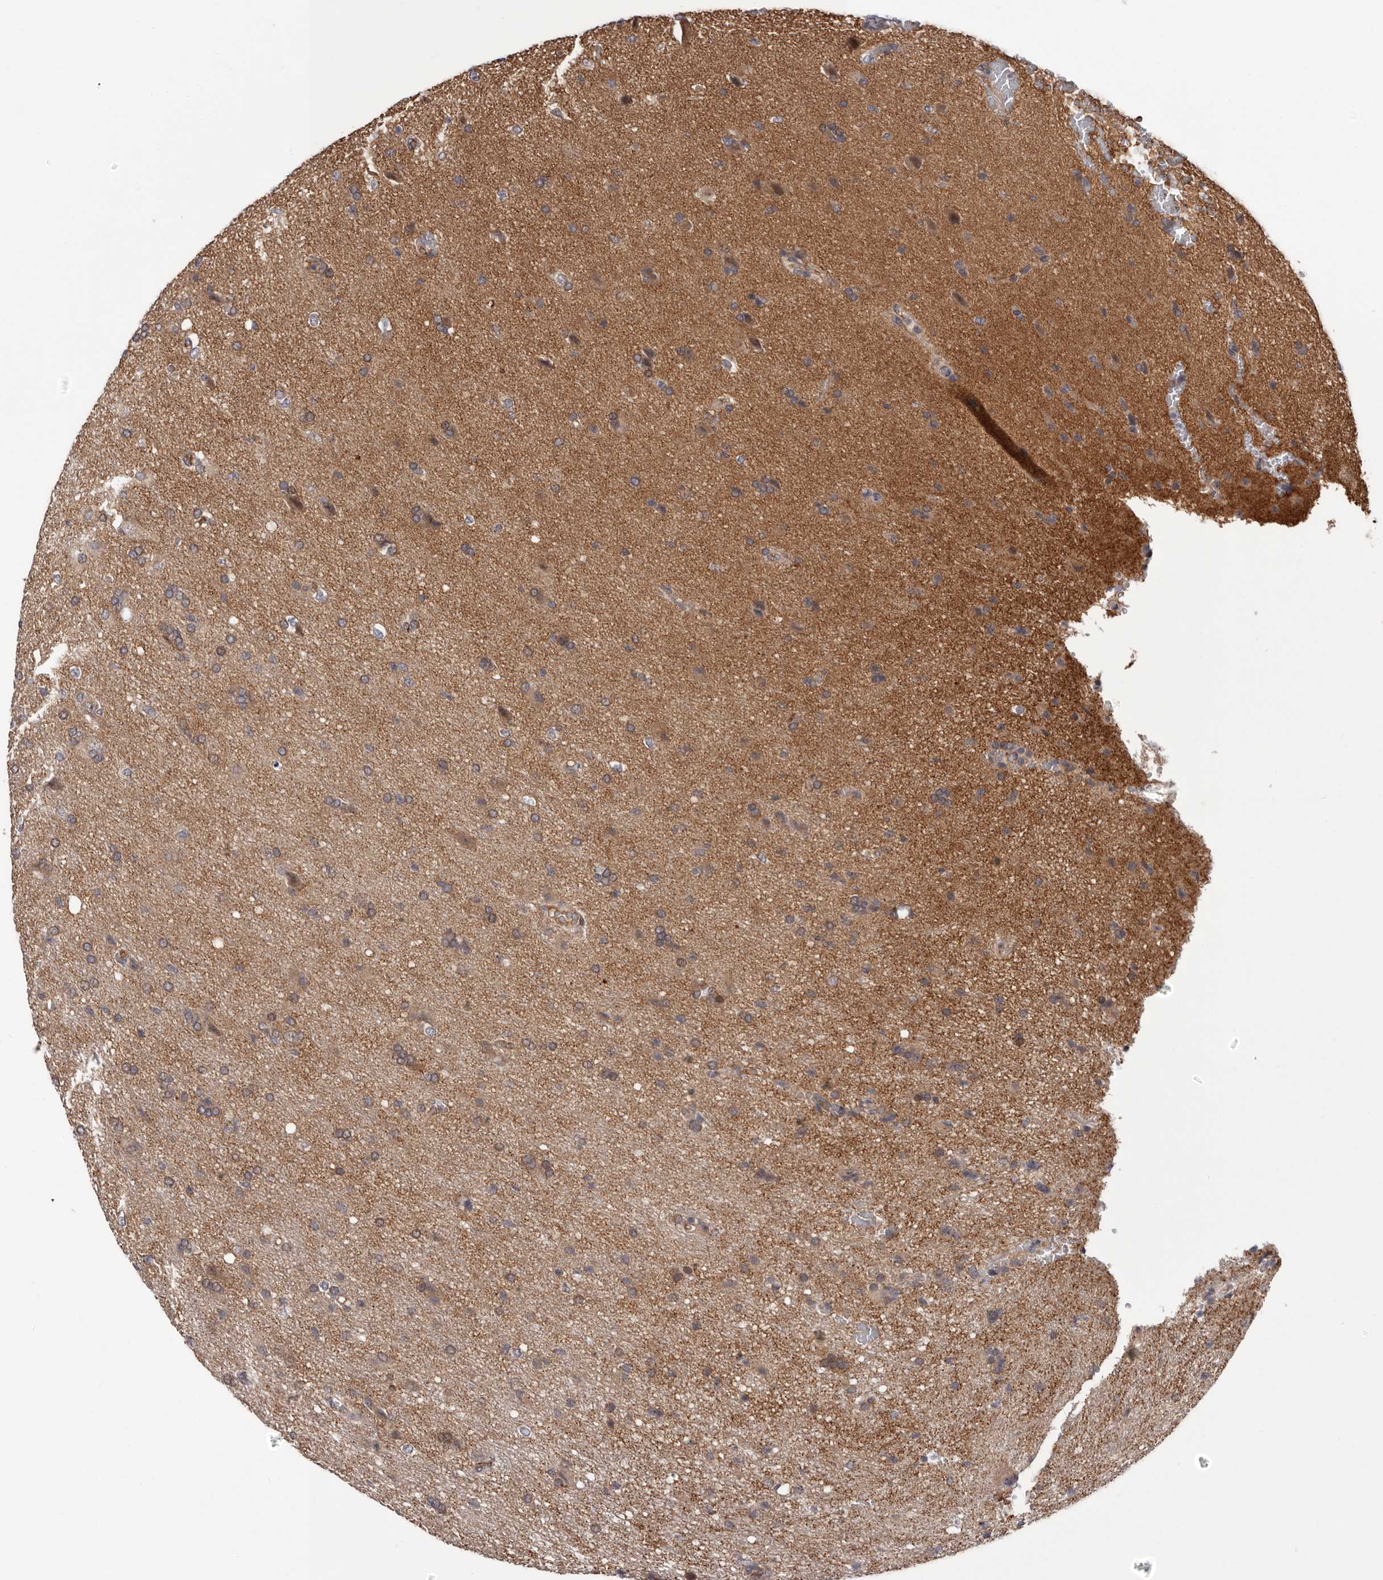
{"staining": {"intensity": "weak", "quantity": "25%-75%", "location": "cytoplasmic/membranous"}, "tissue": "glioma", "cell_type": "Tumor cells", "image_type": "cancer", "snomed": [{"axis": "morphology", "description": "Glioma, malignant, High grade"}, {"axis": "topography", "description": "Brain"}], "caption": "Immunohistochemical staining of malignant glioma (high-grade) exhibits low levels of weak cytoplasmic/membranous protein staining in about 25%-75% of tumor cells. (brown staining indicates protein expression, while blue staining denotes nuclei).", "gene": "MED8", "patient": {"sex": "female", "age": 57}}